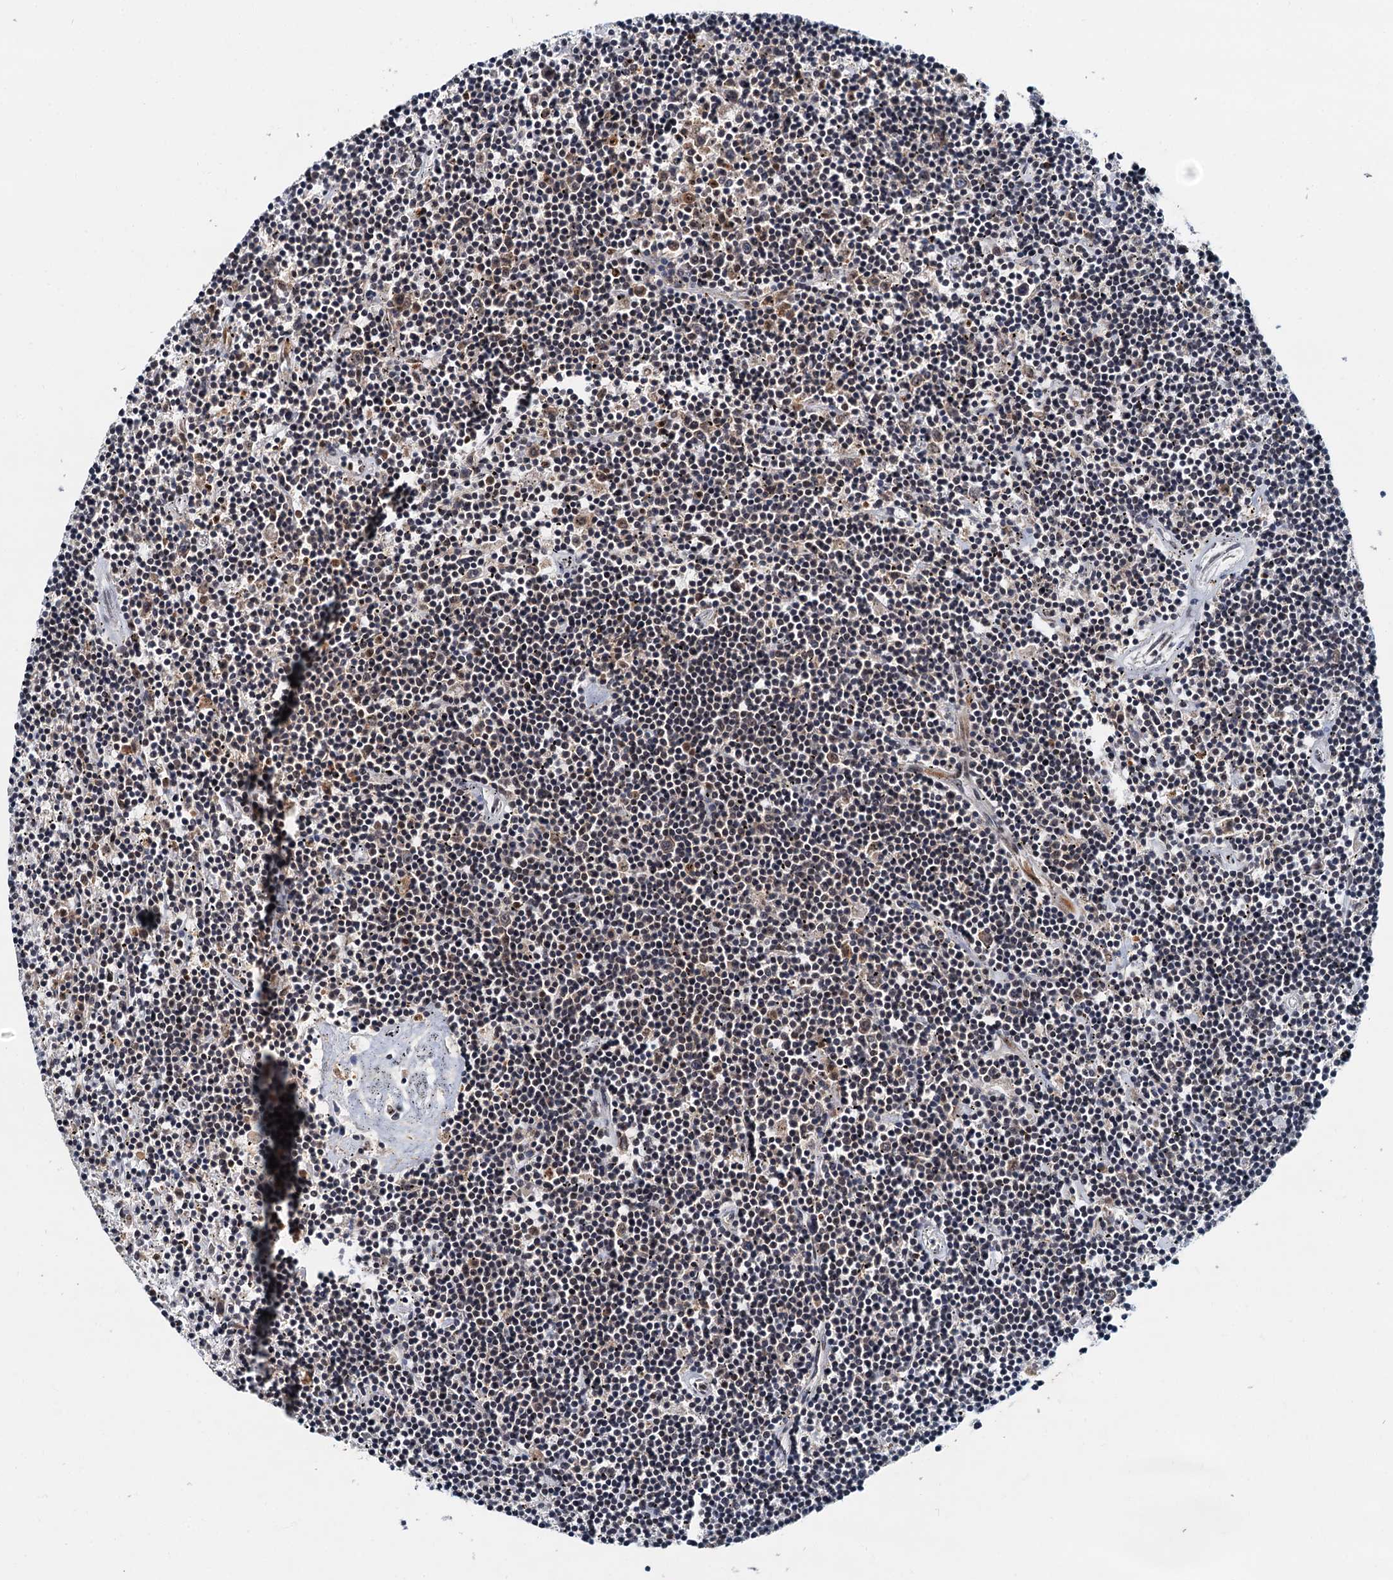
{"staining": {"intensity": "weak", "quantity": "25%-75%", "location": "nuclear"}, "tissue": "lymphoma", "cell_type": "Tumor cells", "image_type": "cancer", "snomed": [{"axis": "morphology", "description": "Malignant lymphoma, non-Hodgkin's type, Low grade"}, {"axis": "topography", "description": "Spleen"}], "caption": "Human lymphoma stained for a protein (brown) exhibits weak nuclear positive expression in about 25%-75% of tumor cells.", "gene": "SNRPD1", "patient": {"sex": "male", "age": 76}}